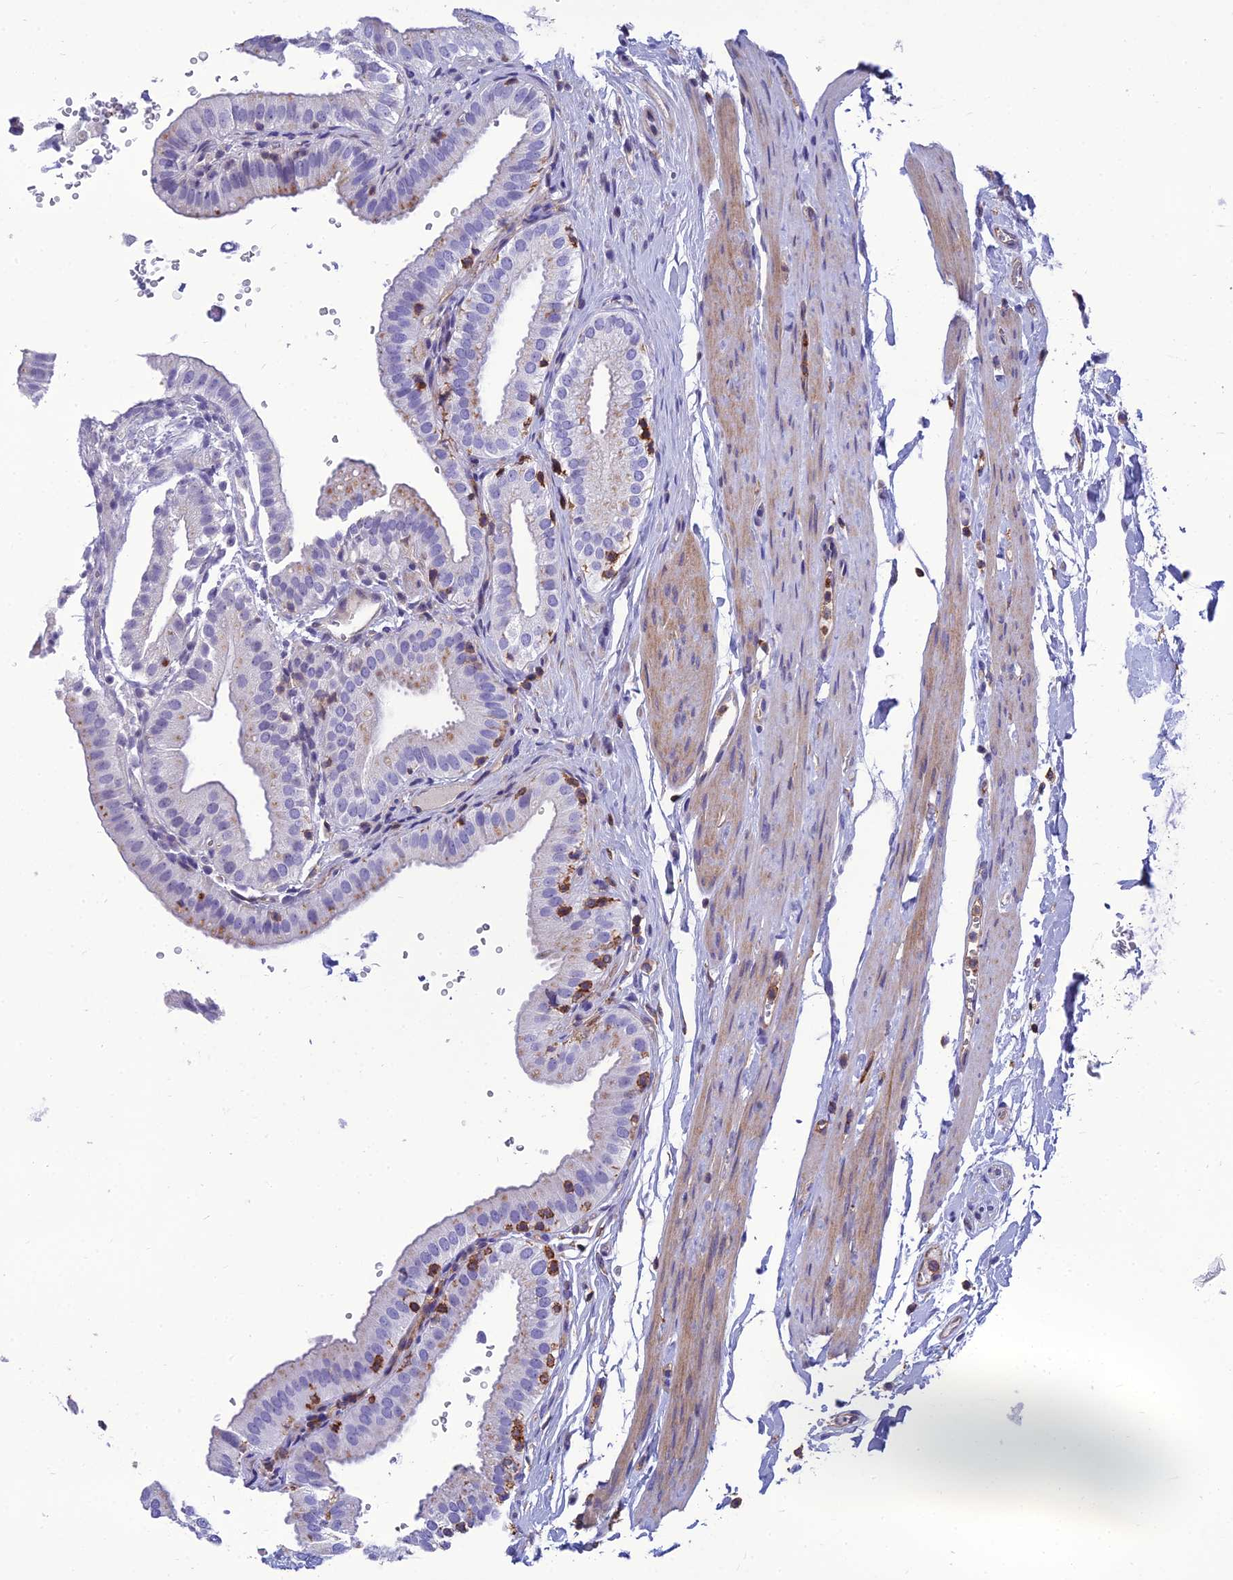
{"staining": {"intensity": "moderate", "quantity": "25%-75%", "location": "cytoplasmic/membranous"}, "tissue": "gallbladder", "cell_type": "Glandular cells", "image_type": "normal", "snomed": [{"axis": "morphology", "description": "Normal tissue, NOS"}, {"axis": "topography", "description": "Gallbladder"}], "caption": "Immunohistochemical staining of benign gallbladder displays moderate cytoplasmic/membranous protein positivity in about 25%-75% of glandular cells.", "gene": "PPP1R18", "patient": {"sex": "female", "age": 61}}